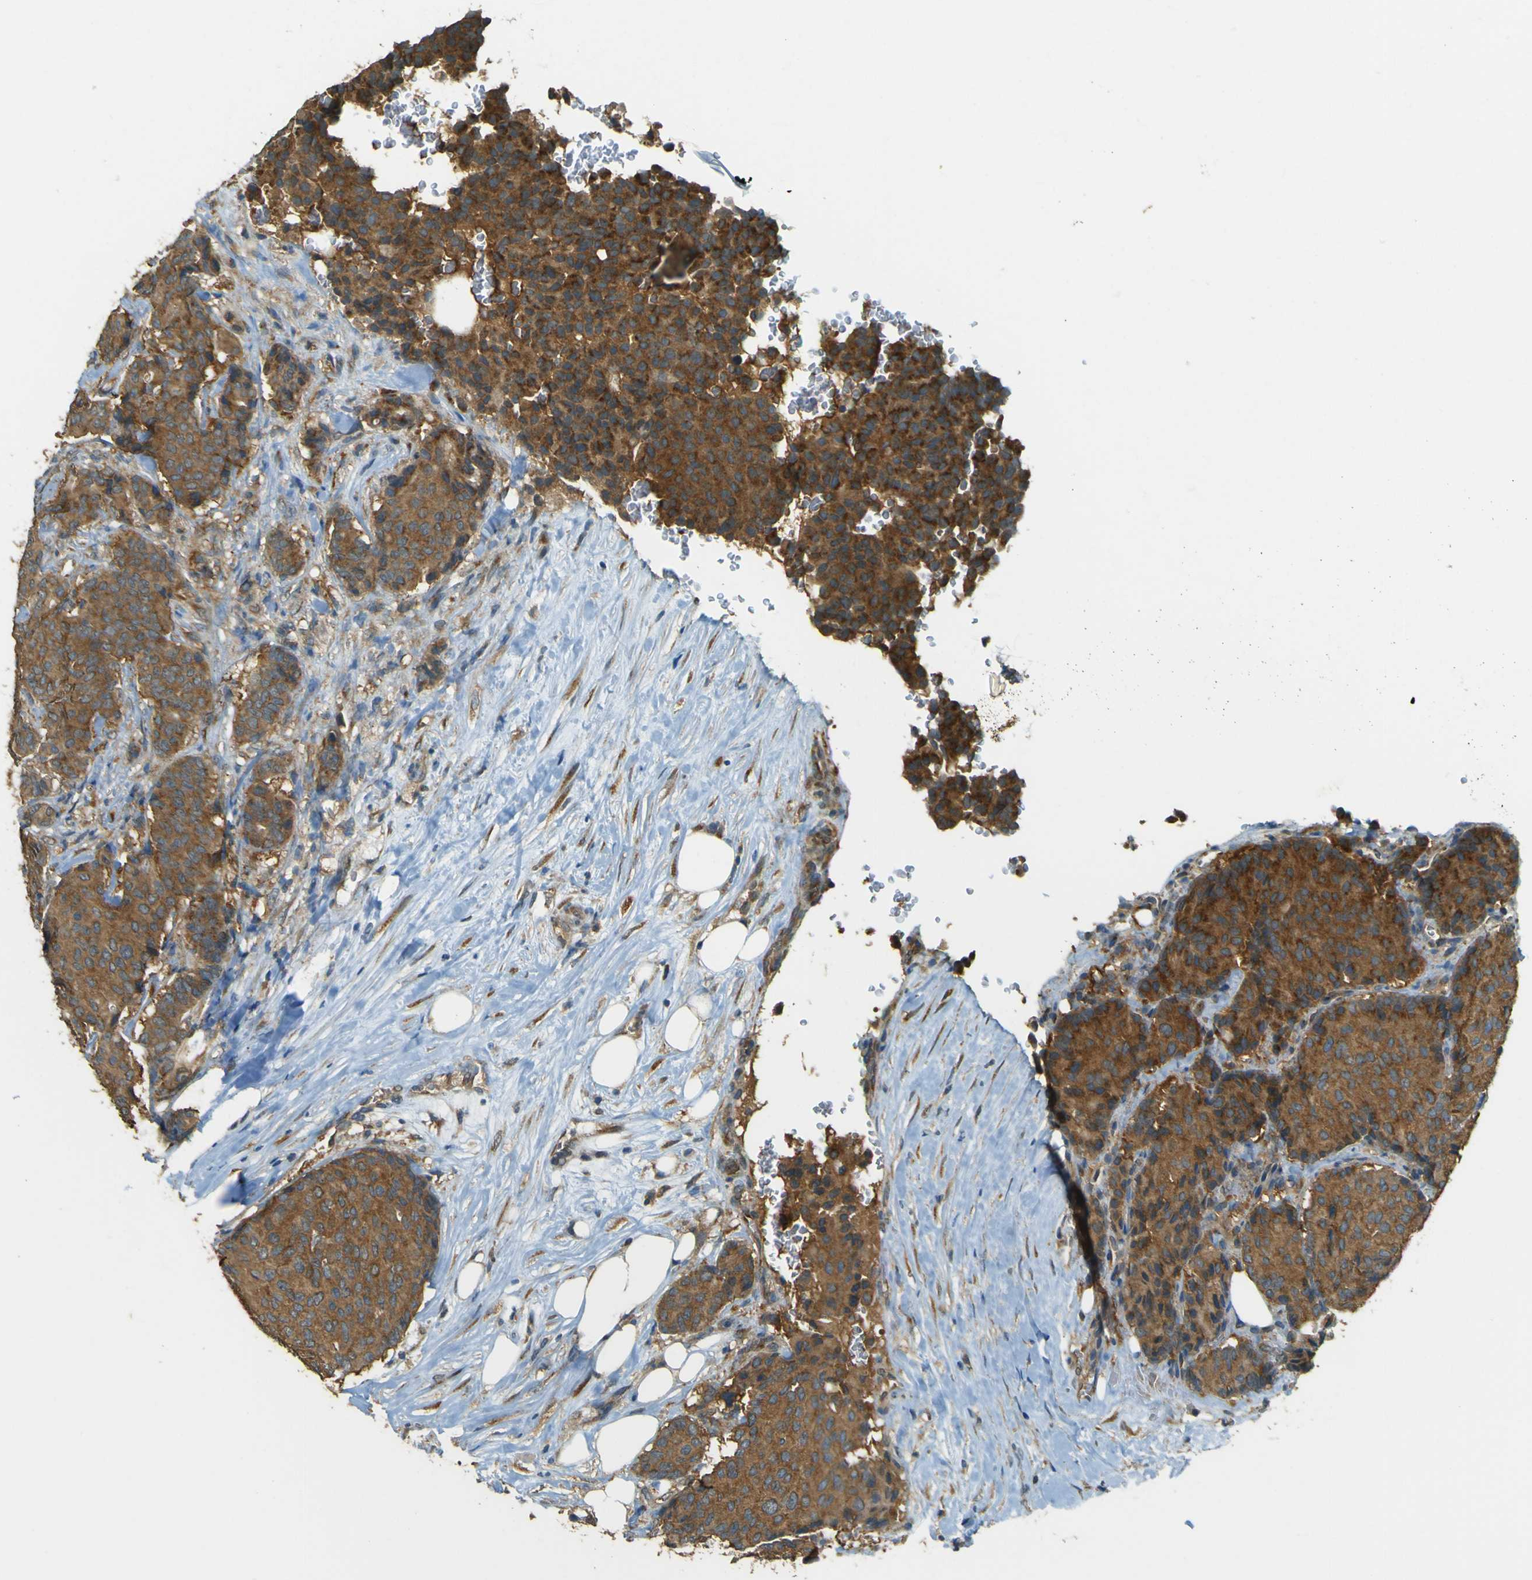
{"staining": {"intensity": "strong", "quantity": ">75%", "location": "cytoplasmic/membranous"}, "tissue": "breast cancer", "cell_type": "Tumor cells", "image_type": "cancer", "snomed": [{"axis": "morphology", "description": "Duct carcinoma"}, {"axis": "topography", "description": "Breast"}], "caption": "The immunohistochemical stain labels strong cytoplasmic/membranous staining in tumor cells of breast cancer tissue. The protein of interest is shown in brown color, while the nuclei are stained blue.", "gene": "GOLGA1", "patient": {"sex": "female", "age": 75}}